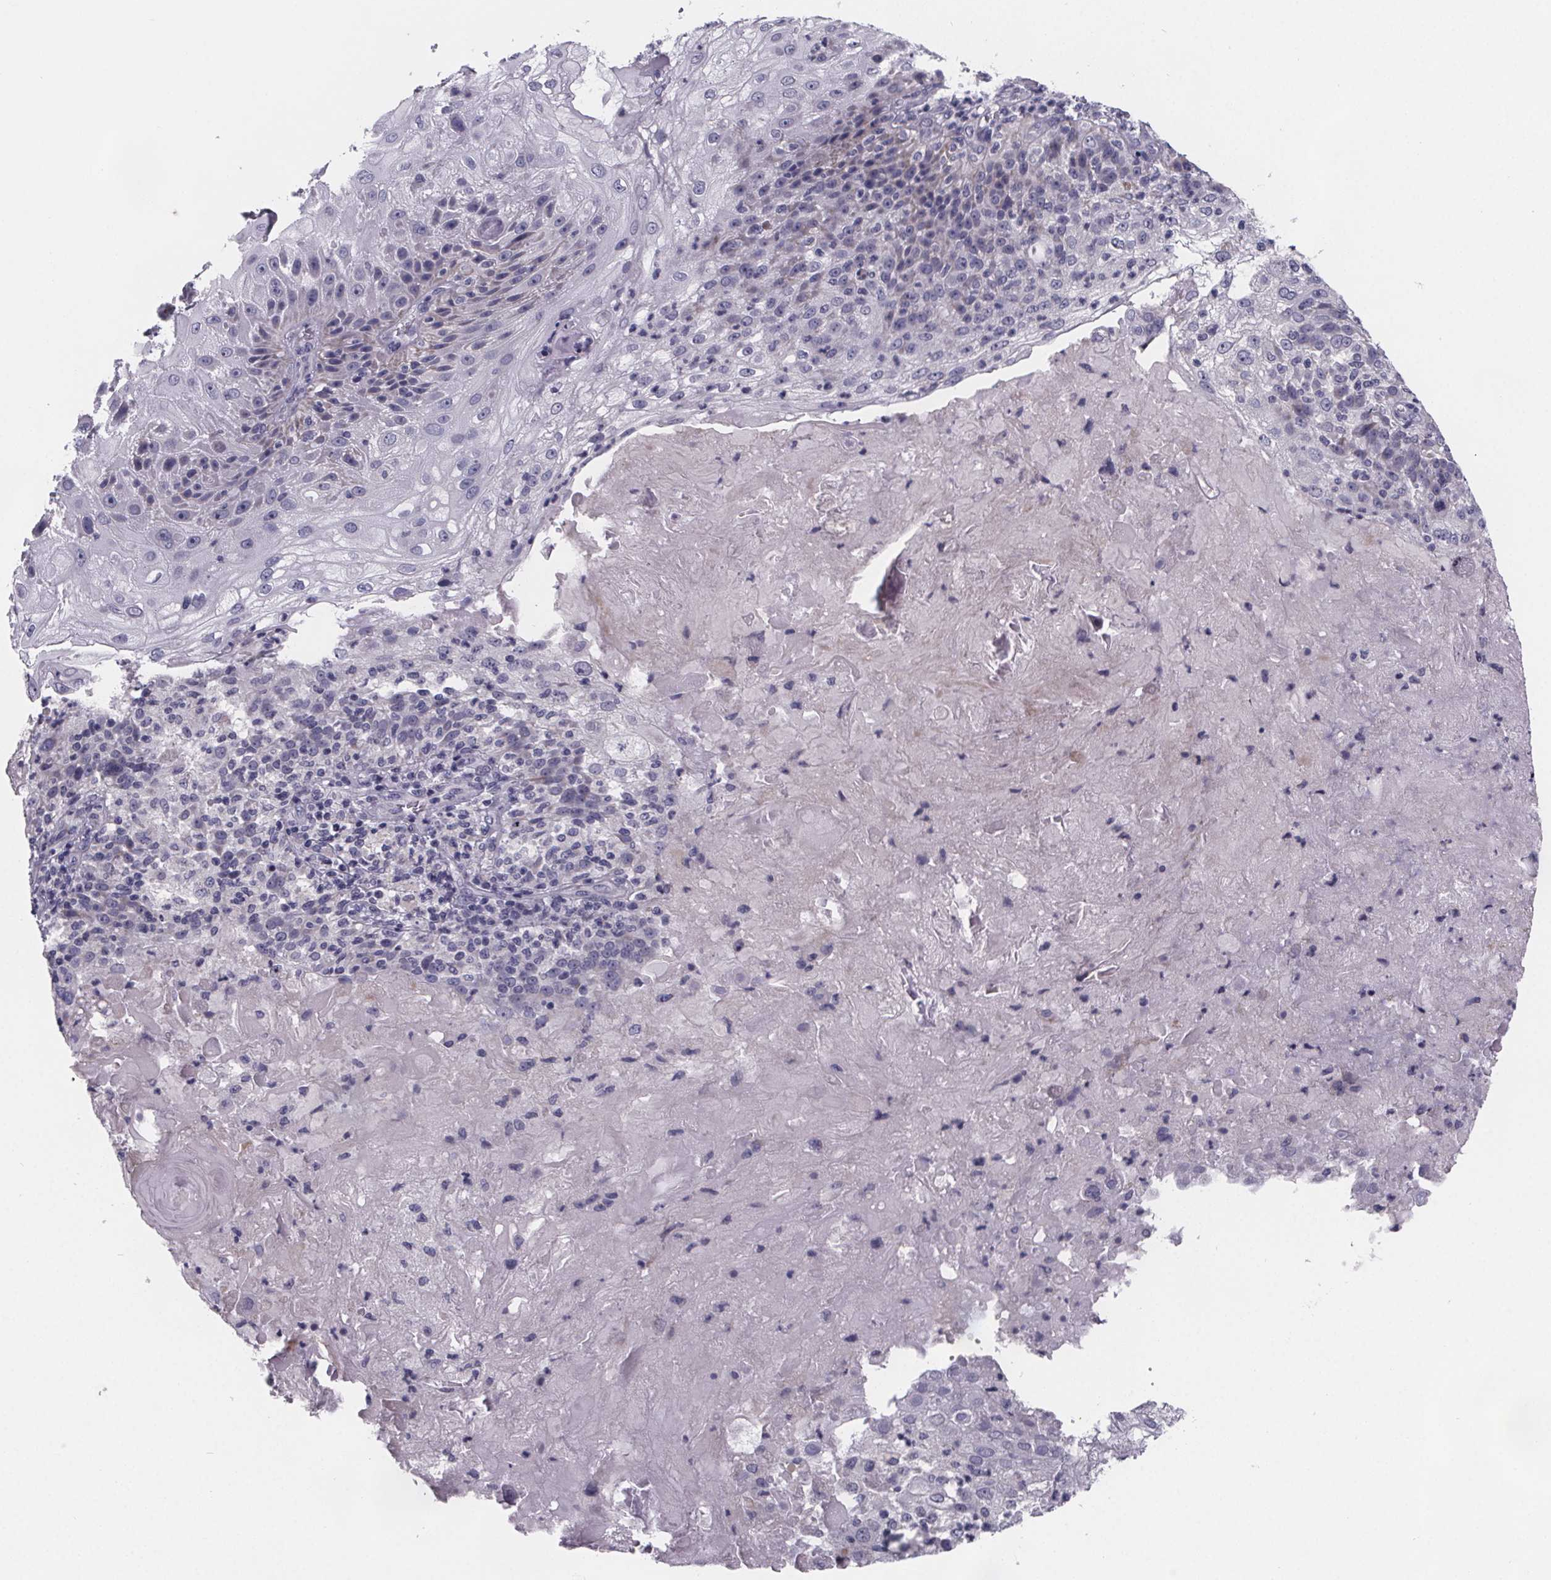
{"staining": {"intensity": "negative", "quantity": "none", "location": "none"}, "tissue": "skin cancer", "cell_type": "Tumor cells", "image_type": "cancer", "snomed": [{"axis": "morphology", "description": "Normal tissue, NOS"}, {"axis": "morphology", "description": "Squamous cell carcinoma, NOS"}, {"axis": "topography", "description": "Skin"}], "caption": "Photomicrograph shows no protein staining in tumor cells of skin squamous cell carcinoma tissue.", "gene": "PAH", "patient": {"sex": "female", "age": 83}}